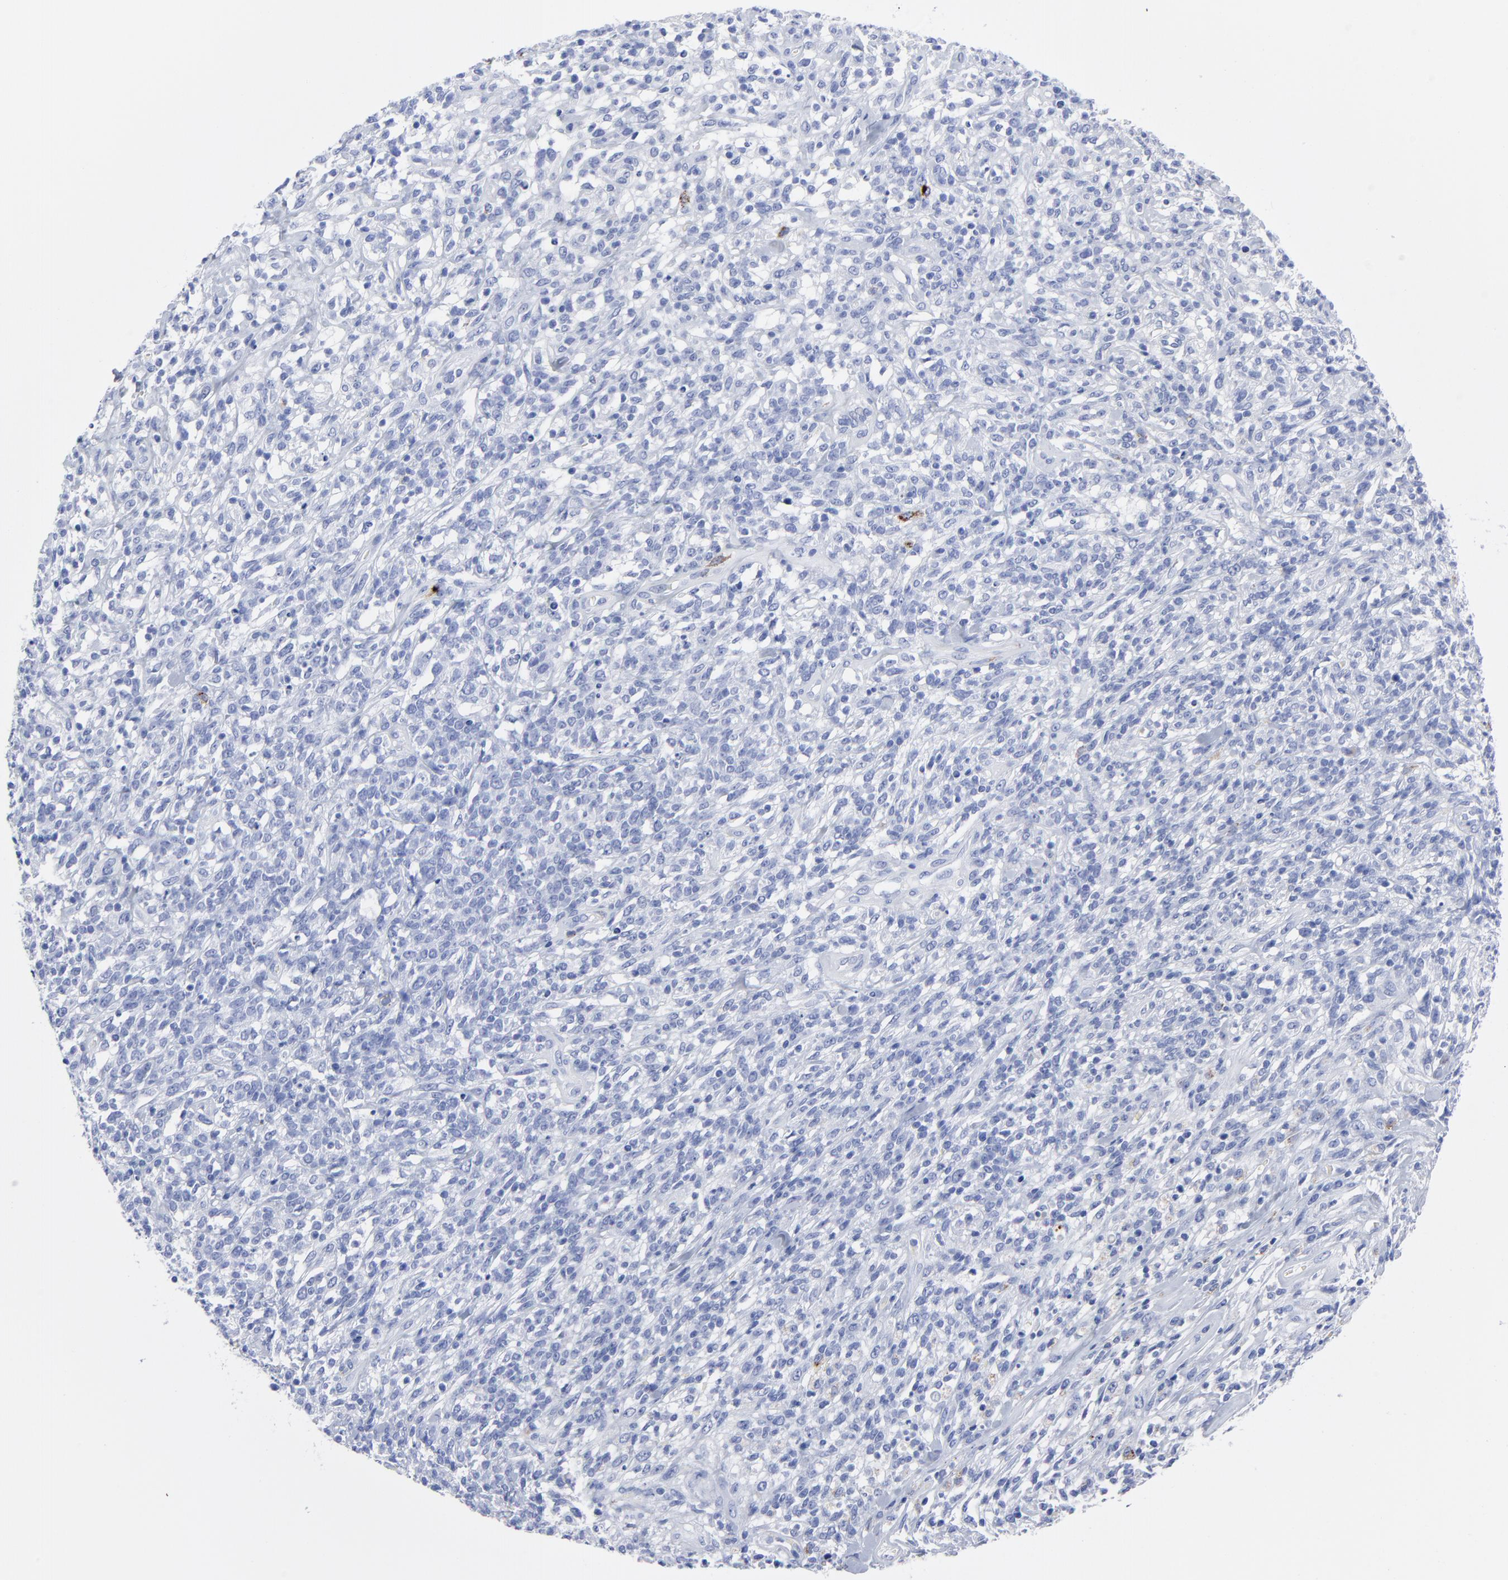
{"staining": {"intensity": "negative", "quantity": "none", "location": "none"}, "tissue": "lymphoma", "cell_type": "Tumor cells", "image_type": "cancer", "snomed": [{"axis": "morphology", "description": "Malignant lymphoma, non-Hodgkin's type, High grade"}, {"axis": "topography", "description": "Lymph node"}], "caption": "There is no significant staining in tumor cells of lymphoma.", "gene": "CPVL", "patient": {"sex": "female", "age": 73}}